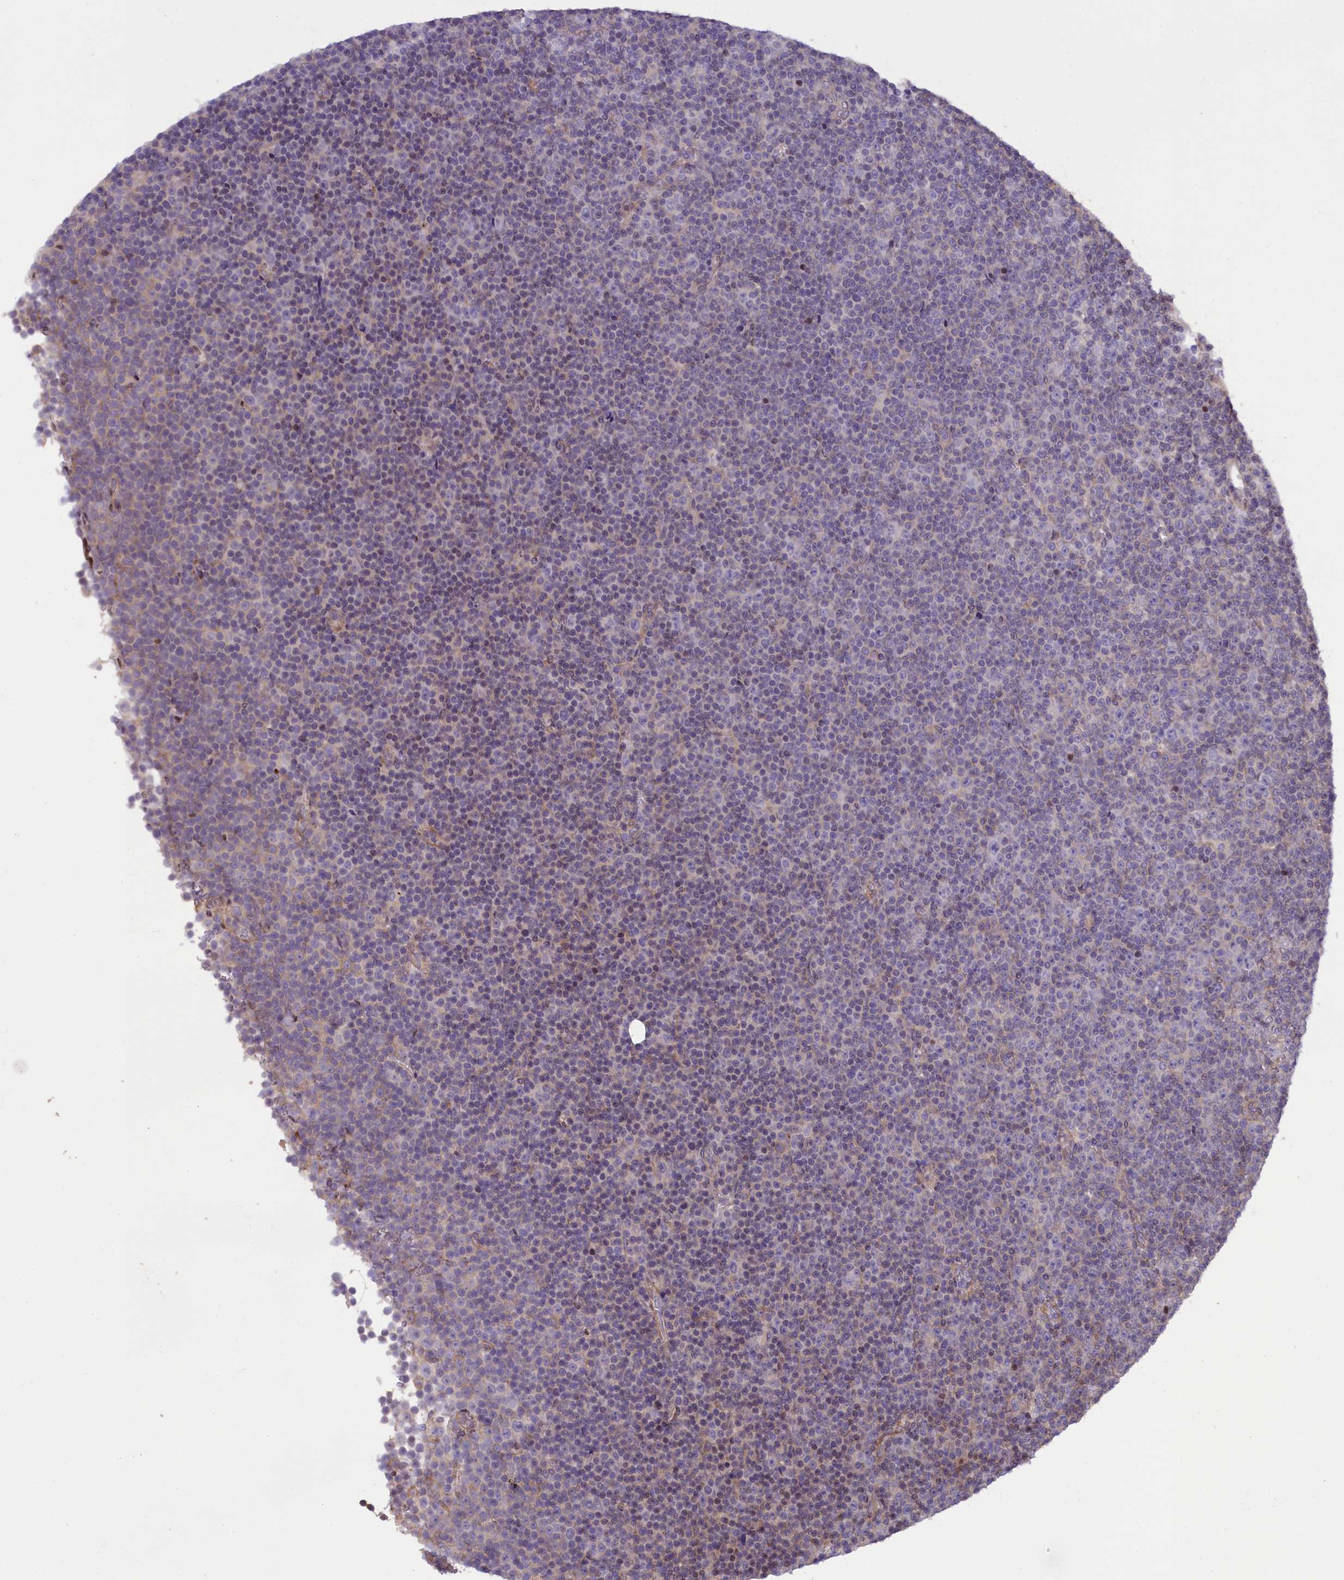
{"staining": {"intensity": "negative", "quantity": "none", "location": "none"}, "tissue": "lymphoma", "cell_type": "Tumor cells", "image_type": "cancer", "snomed": [{"axis": "morphology", "description": "Malignant lymphoma, non-Hodgkin's type, Low grade"}, {"axis": "topography", "description": "Lymph node"}], "caption": "Immunohistochemical staining of human lymphoma demonstrates no significant staining in tumor cells.", "gene": "MAN2C1", "patient": {"sex": "female", "age": 67}}